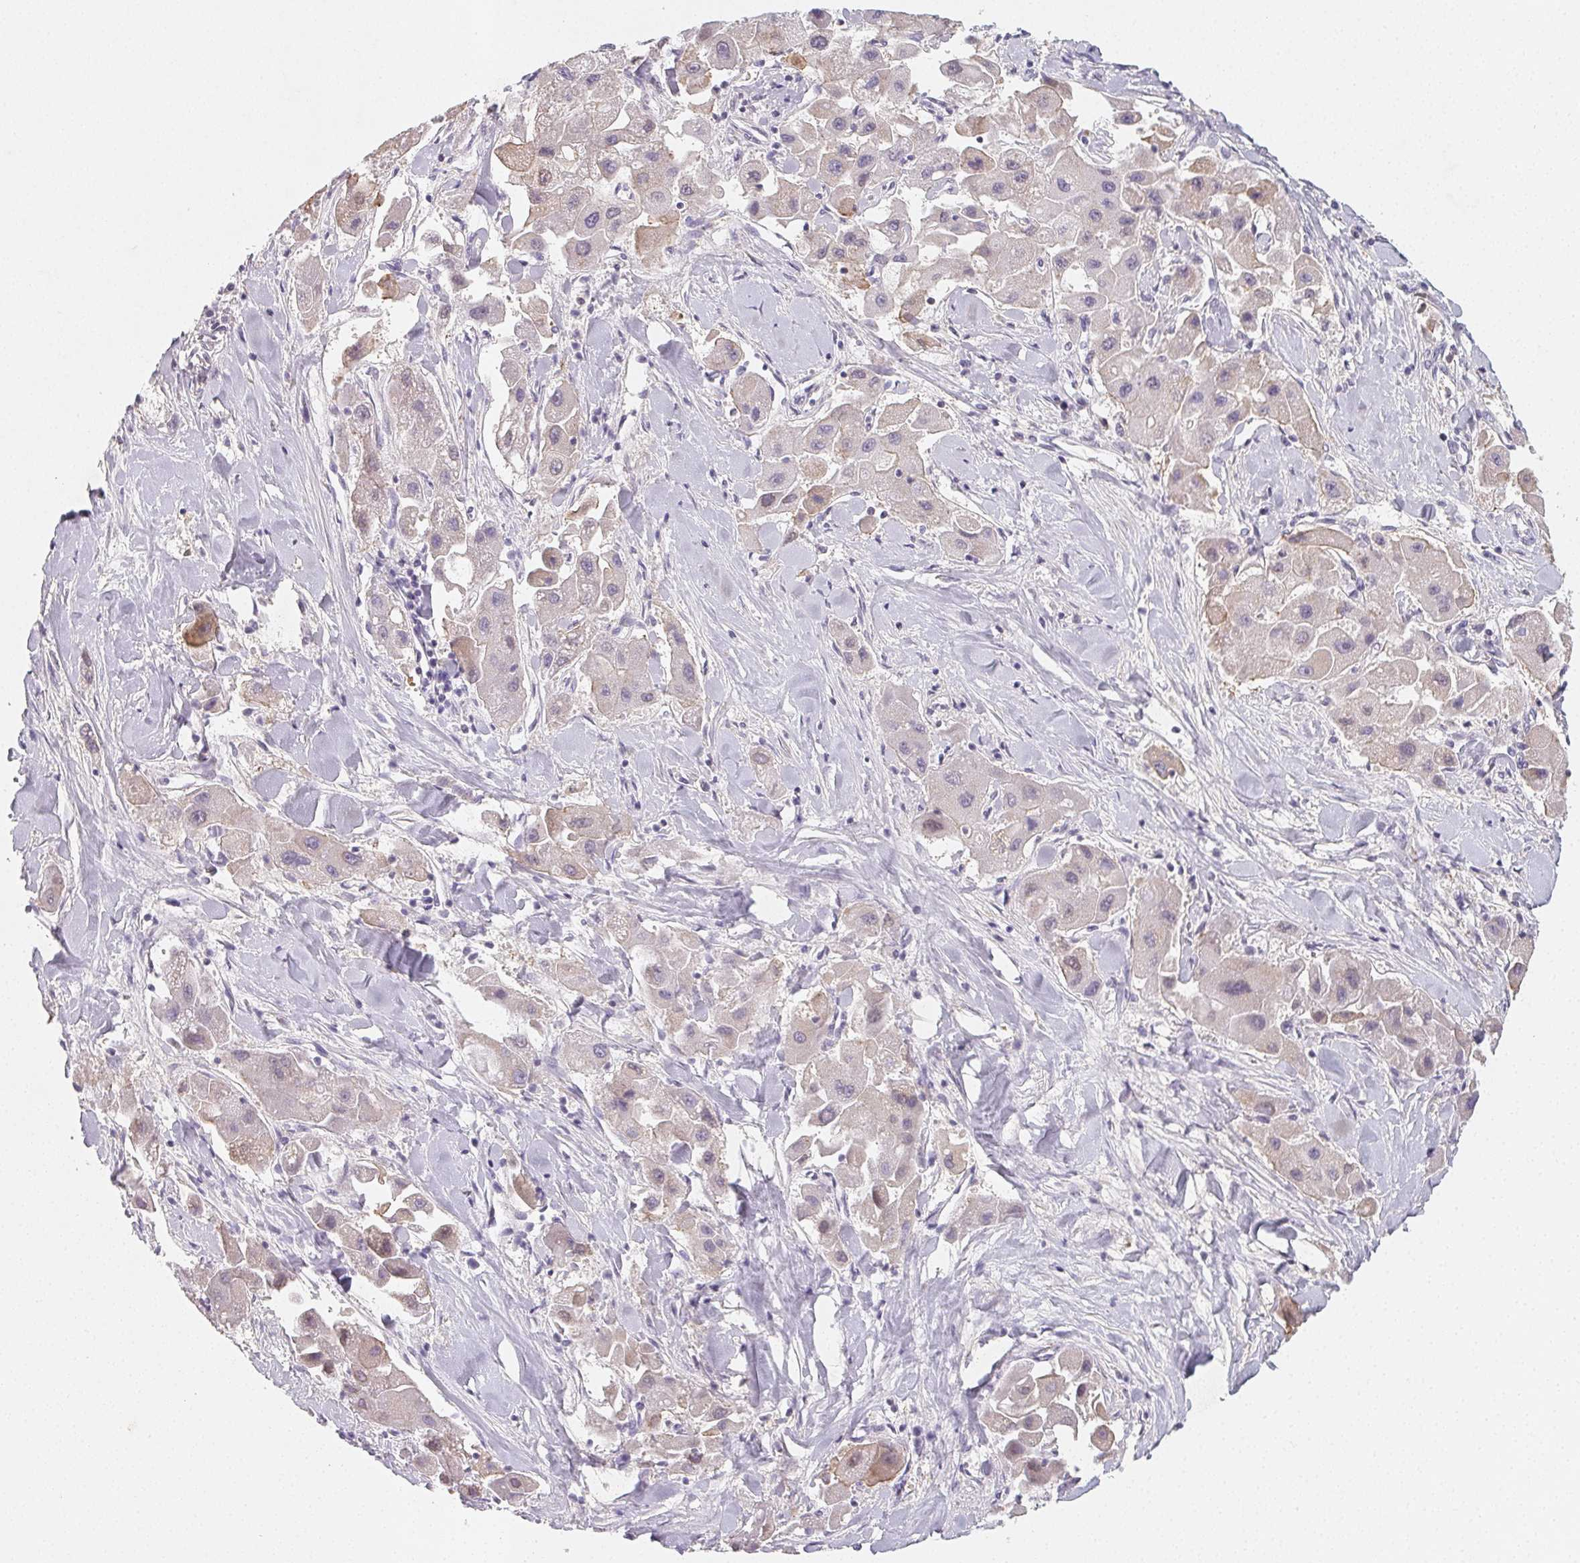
{"staining": {"intensity": "weak", "quantity": "<25%", "location": "cytoplasmic/membranous"}, "tissue": "liver cancer", "cell_type": "Tumor cells", "image_type": "cancer", "snomed": [{"axis": "morphology", "description": "Carcinoma, Hepatocellular, NOS"}, {"axis": "topography", "description": "Liver"}], "caption": "The histopathology image demonstrates no staining of tumor cells in hepatocellular carcinoma (liver).", "gene": "LRRC23", "patient": {"sex": "male", "age": 24}}